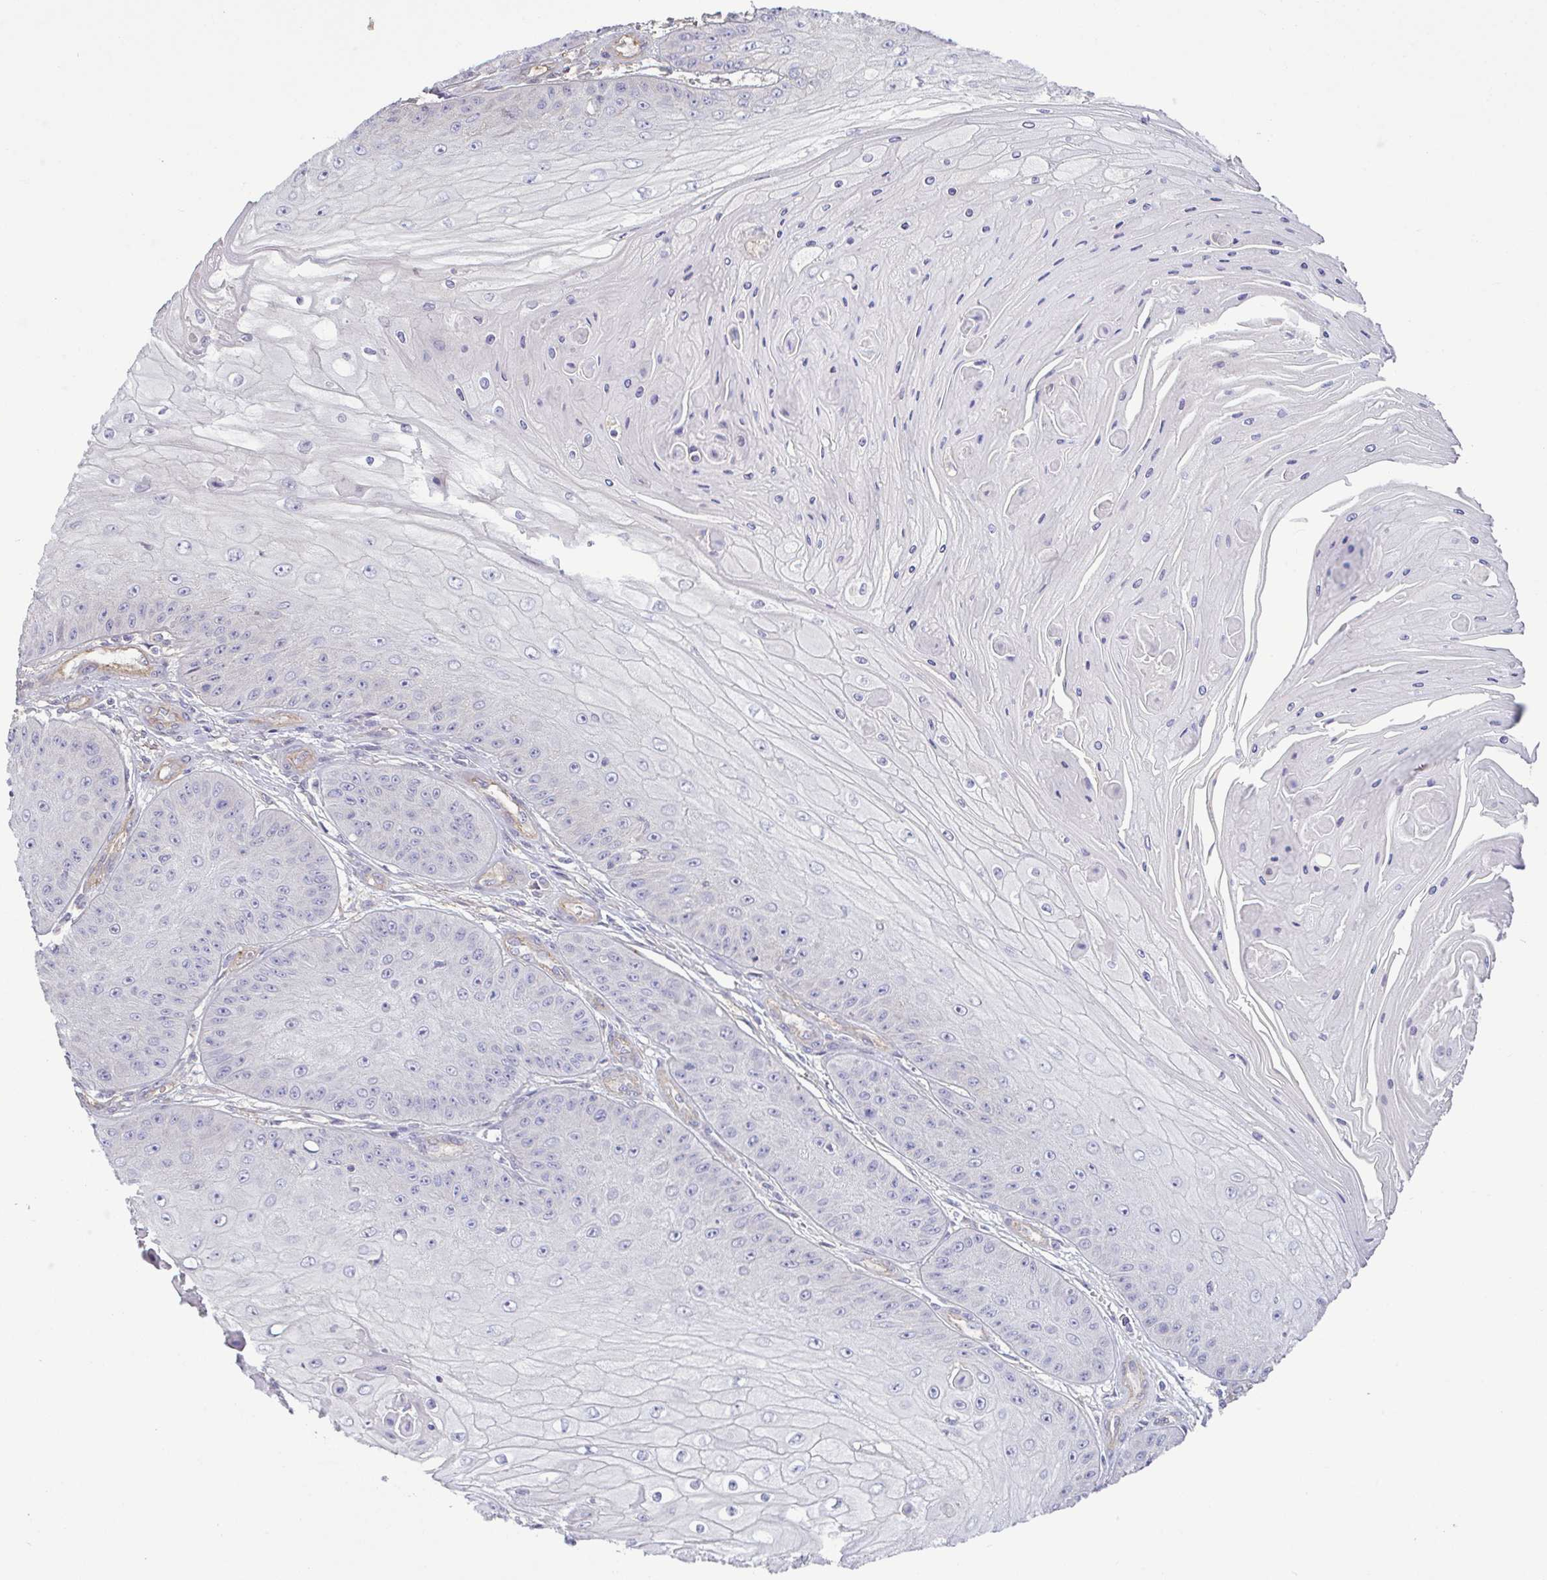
{"staining": {"intensity": "negative", "quantity": "none", "location": "none"}, "tissue": "skin cancer", "cell_type": "Tumor cells", "image_type": "cancer", "snomed": [{"axis": "morphology", "description": "Squamous cell carcinoma, NOS"}, {"axis": "topography", "description": "Skin"}], "caption": "Tumor cells are negative for brown protein staining in skin cancer.", "gene": "PLCD4", "patient": {"sex": "male", "age": 70}}